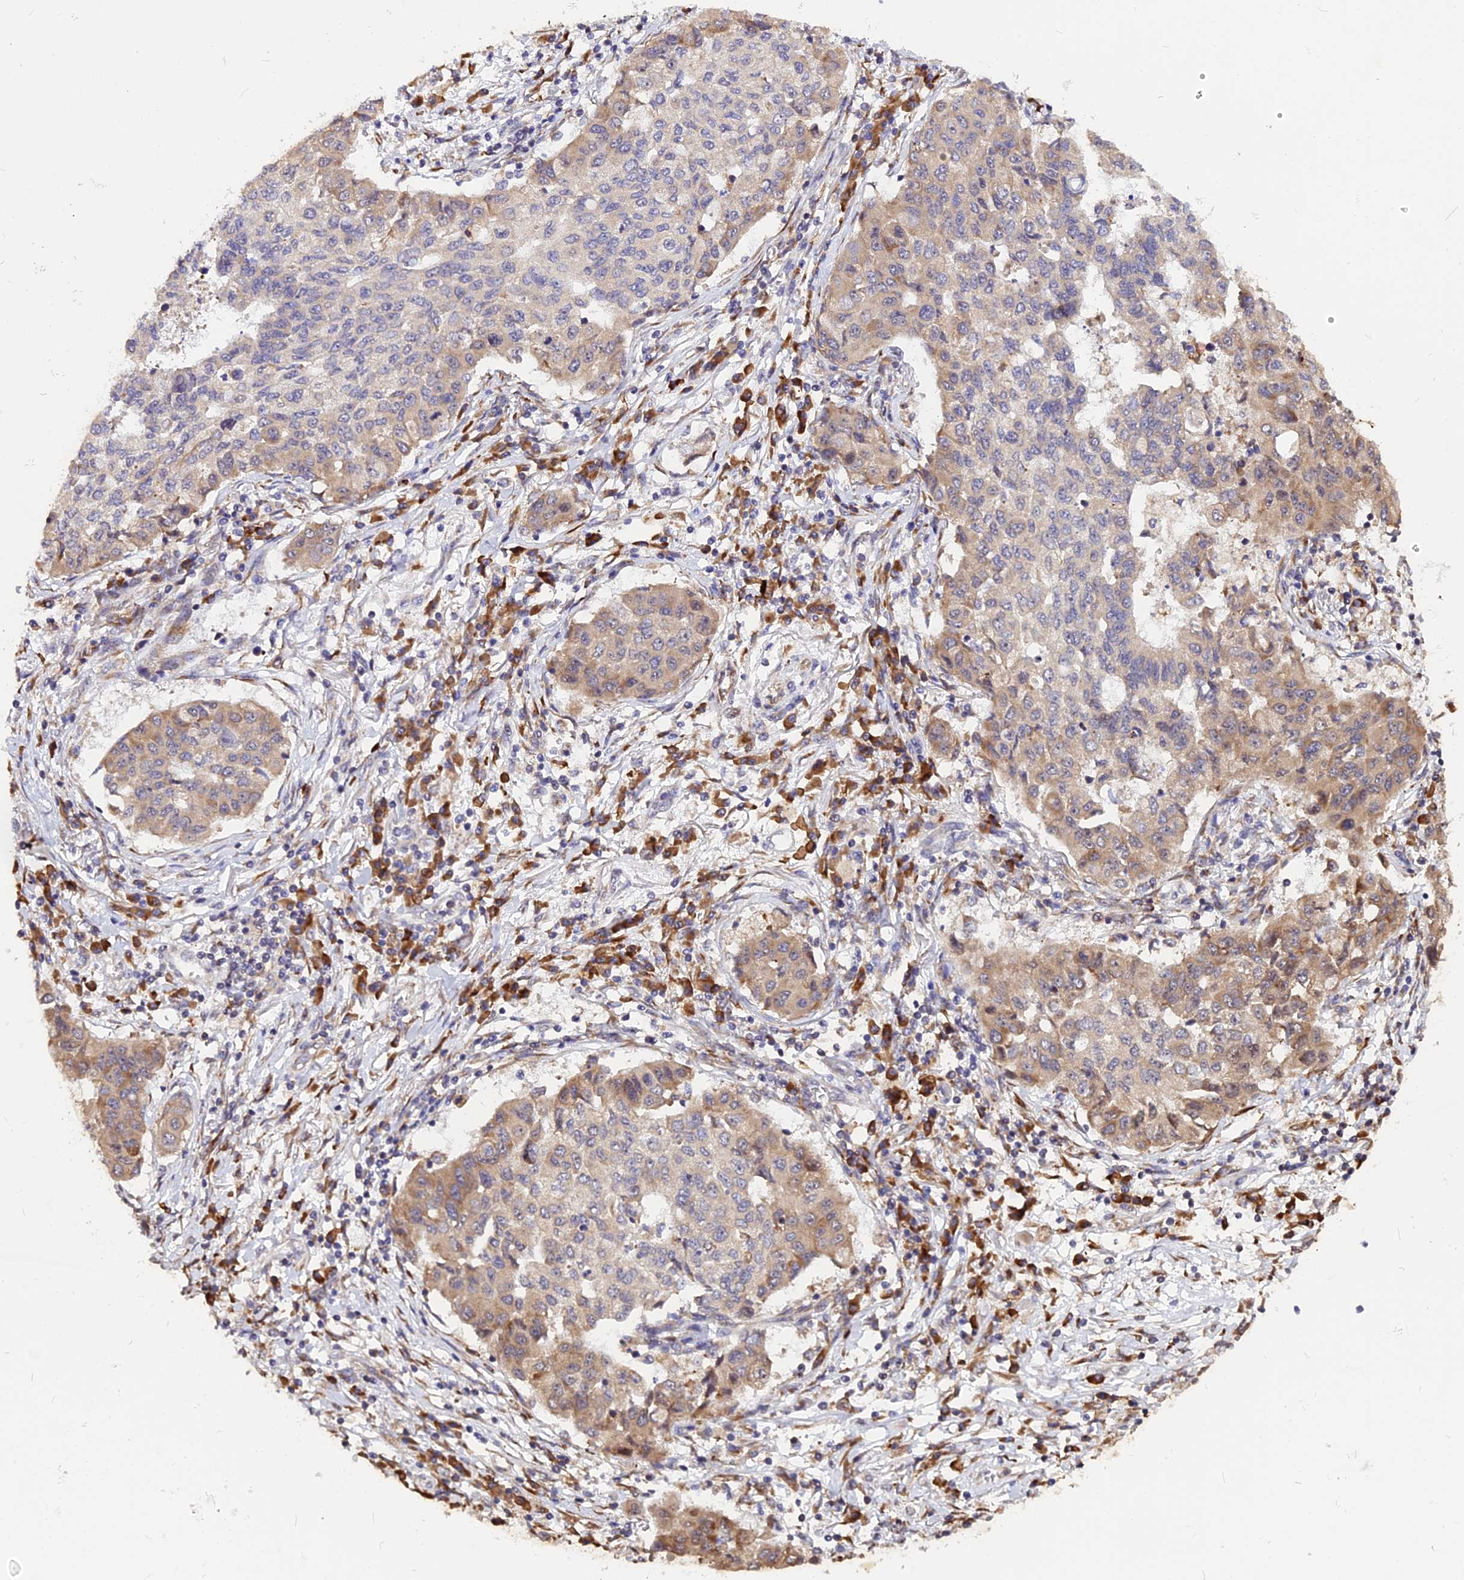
{"staining": {"intensity": "weak", "quantity": "25%-75%", "location": "cytoplasmic/membranous"}, "tissue": "lung cancer", "cell_type": "Tumor cells", "image_type": "cancer", "snomed": [{"axis": "morphology", "description": "Squamous cell carcinoma, NOS"}, {"axis": "topography", "description": "Lung"}], "caption": "Protein analysis of lung cancer tissue exhibits weak cytoplasmic/membranous staining in about 25%-75% of tumor cells.", "gene": "GNPTAB", "patient": {"sex": "male", "age": 74}}